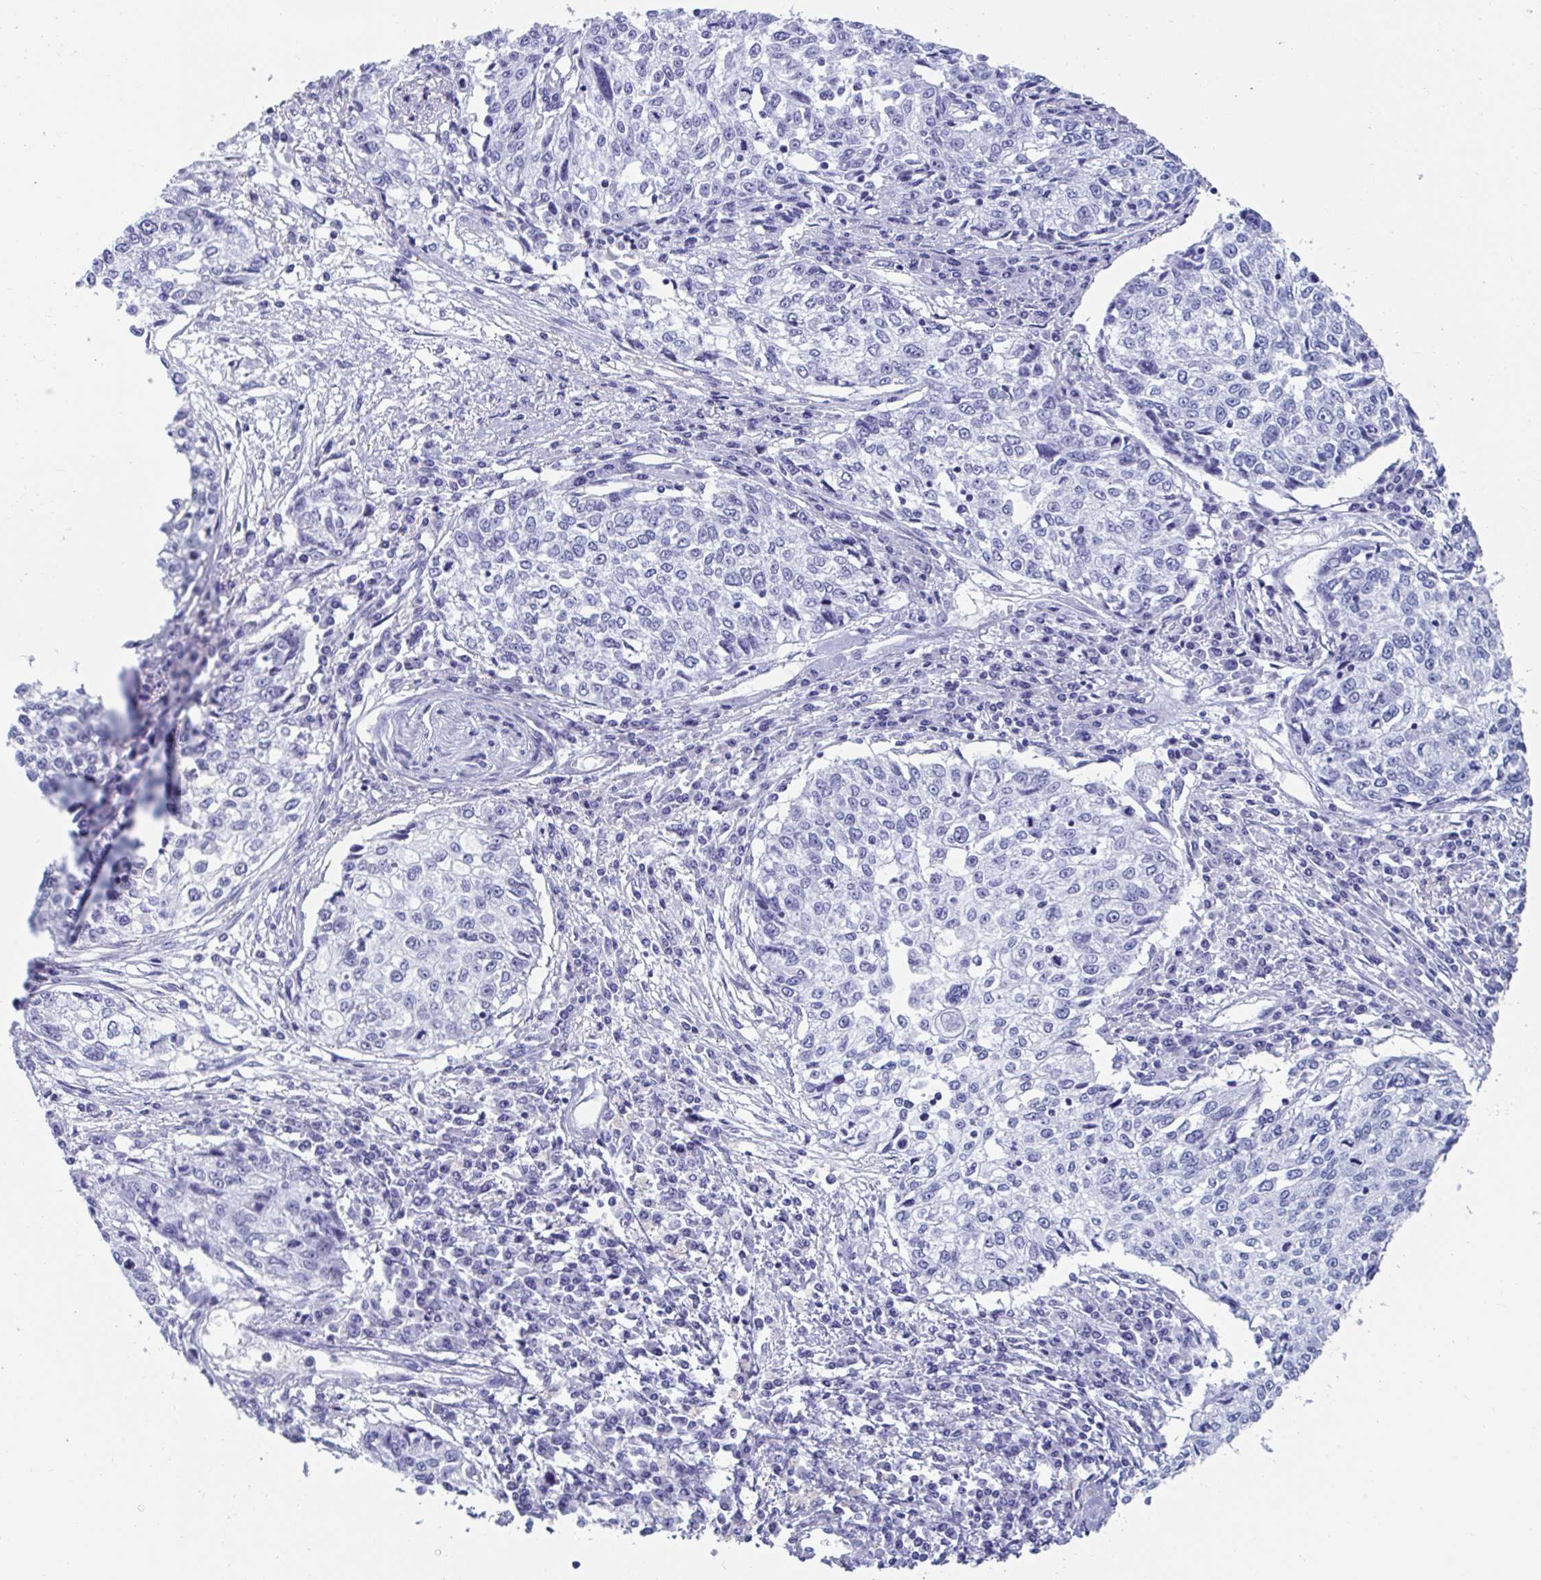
{"staining": {"intensity": "negative", "quantity": "none", "location": "none"}, "tissue": "cervical cancer", "cell_type": "Tumor cells", "image_type": "cancer", "snomed": [{"axis": "morphology", "description": "Squamous cell carcinoma, NOS"}, {"axis": "topography", "description": "Cervix"}], "caption": "High magnification brightfield microscopy of squamous cell carcinoma (cervical) stained with DAB (3,3'-diaminobenzidine) (brown) and counterstained with hematoxylin (blue): tumor cells show no significant positivity.", "gene": "GKN2", "patient": {"sex": "female", "age": 57}}